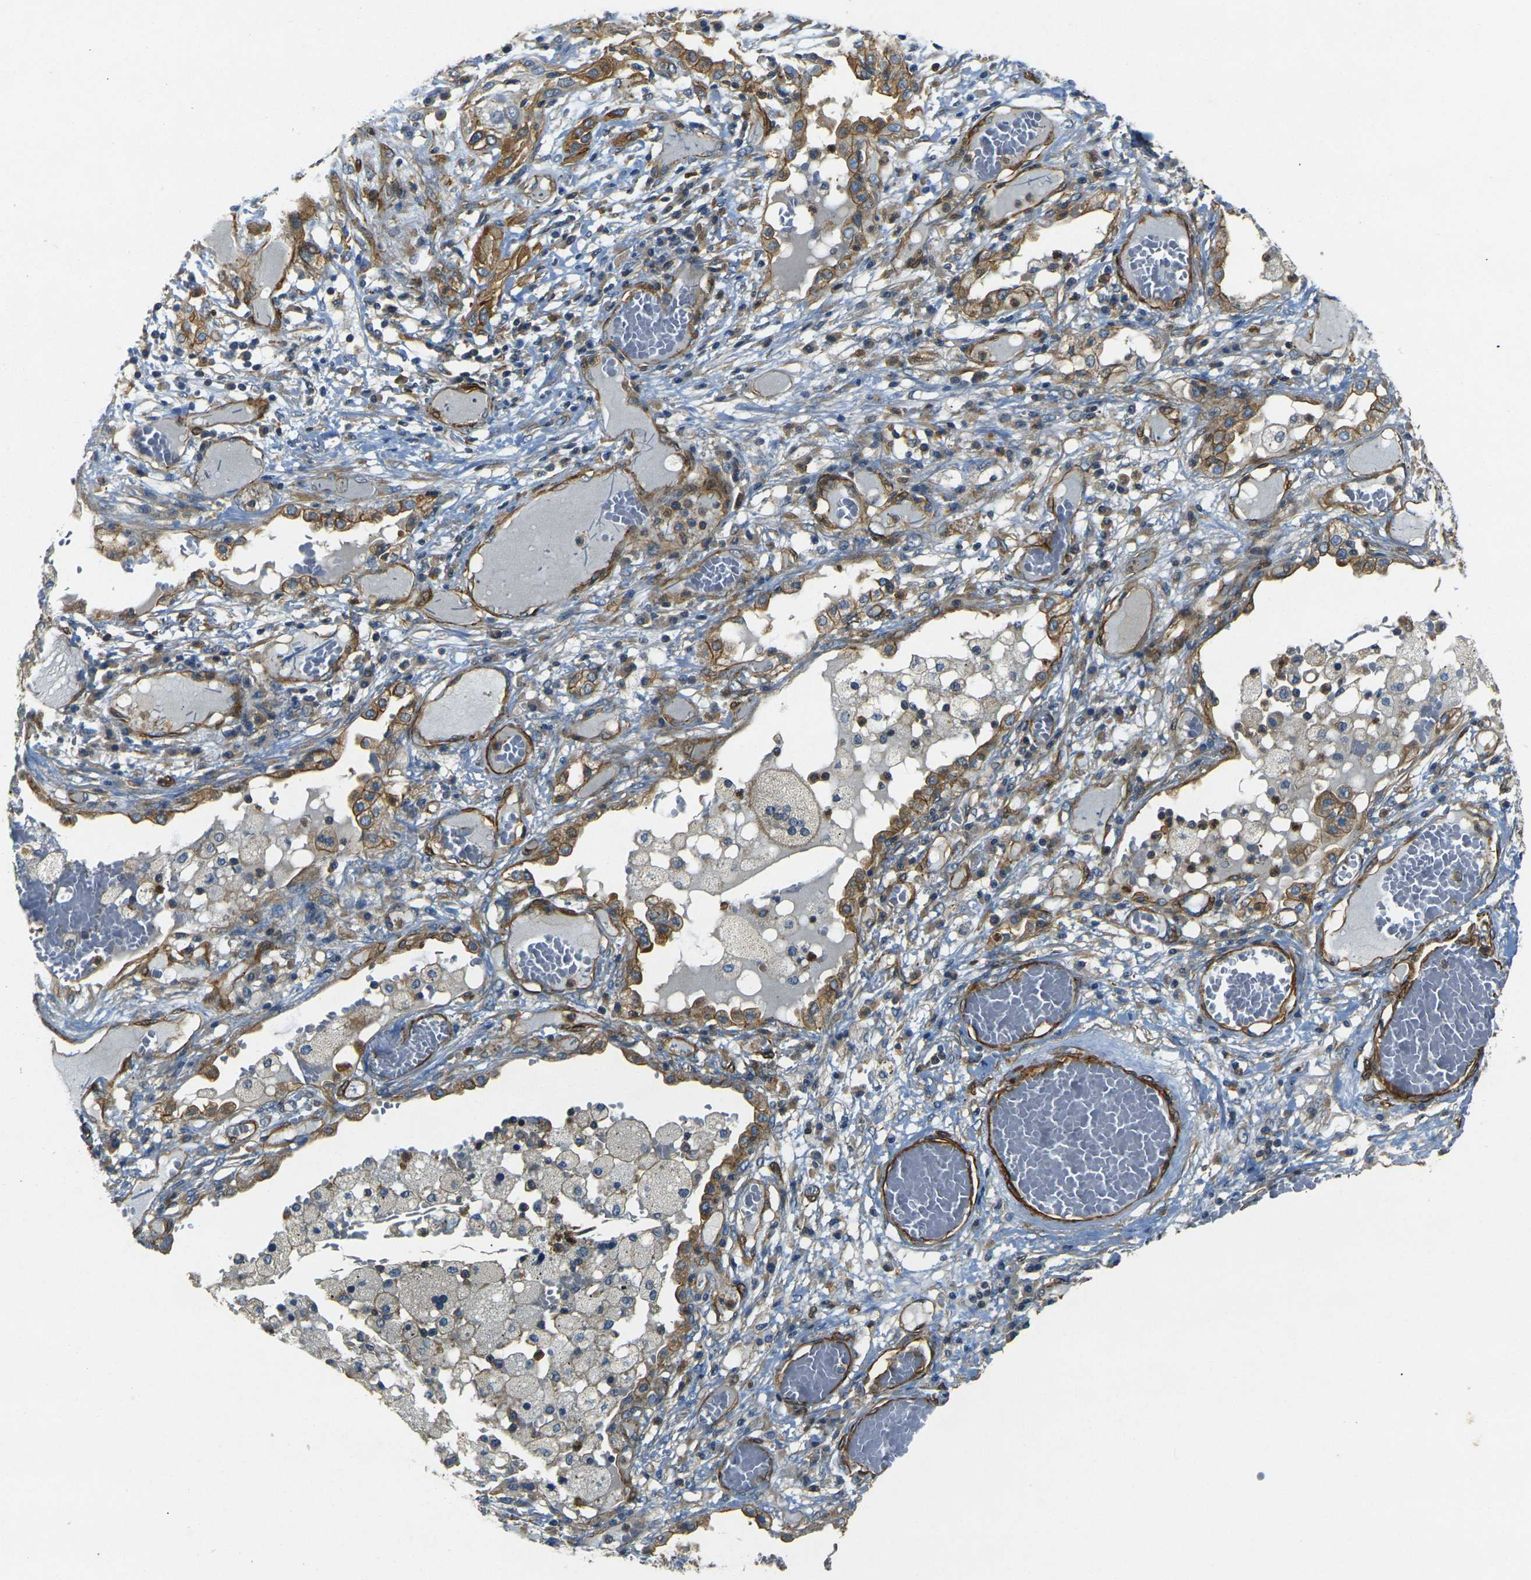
{"staining": {"intensity": "moderate", "quantity": ">75%", "location": "cytoplasmic/membranous"}, "tissue": "lung cancer", "cell_type": "Tumor cells", "image_type": "cancer", "snomed": [{"axis": "morphology", "description": "Squamous cell carcinoma, NOS"}, {"axis": "topography", "description": "Lung"}], "caption": "A micrograph of lung cancer stained for a protein reveals moderate cytoplasmic/membranous brown staining in tumor cells.", "gene": "EPHA7", "patient": {"sex": "male", "age": 71}}